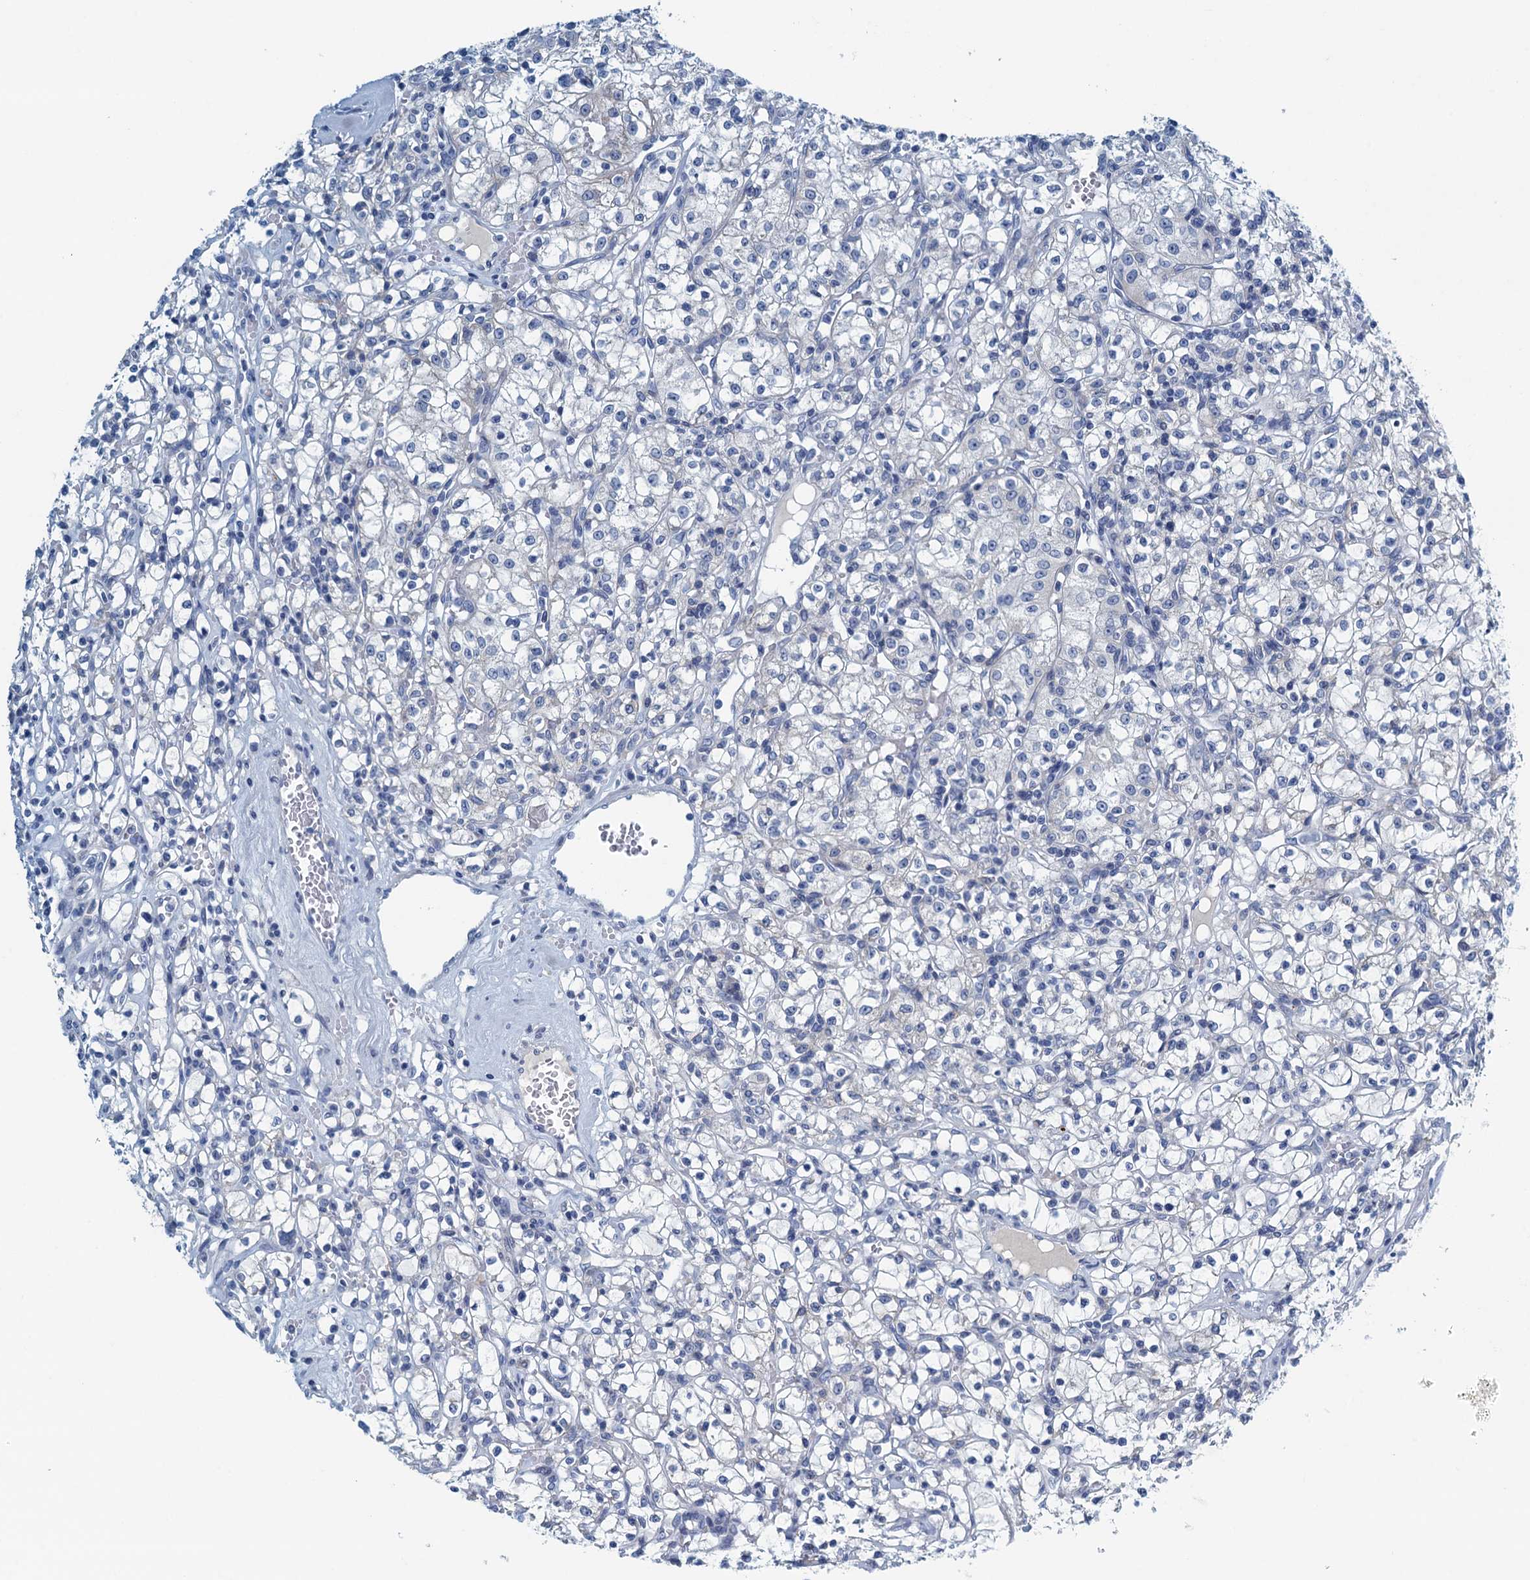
{"staining": {"intensity": "negative", "quantity": "none", "location": "none"}, "tissue": "renal cancer", "cell_type": "Tumor cells", "image_type": "cancer", "snomed": [{"axis": "morphology", "description": "Adenocarcinoma, NOS"}, {"axis": "topography", "description": "Kidney"}], "caption": "Tumor cells are negative for brown protein staining in renal cancer.", "gene": "C10orf88", "patient": {"sex": "female", "age": 59}}